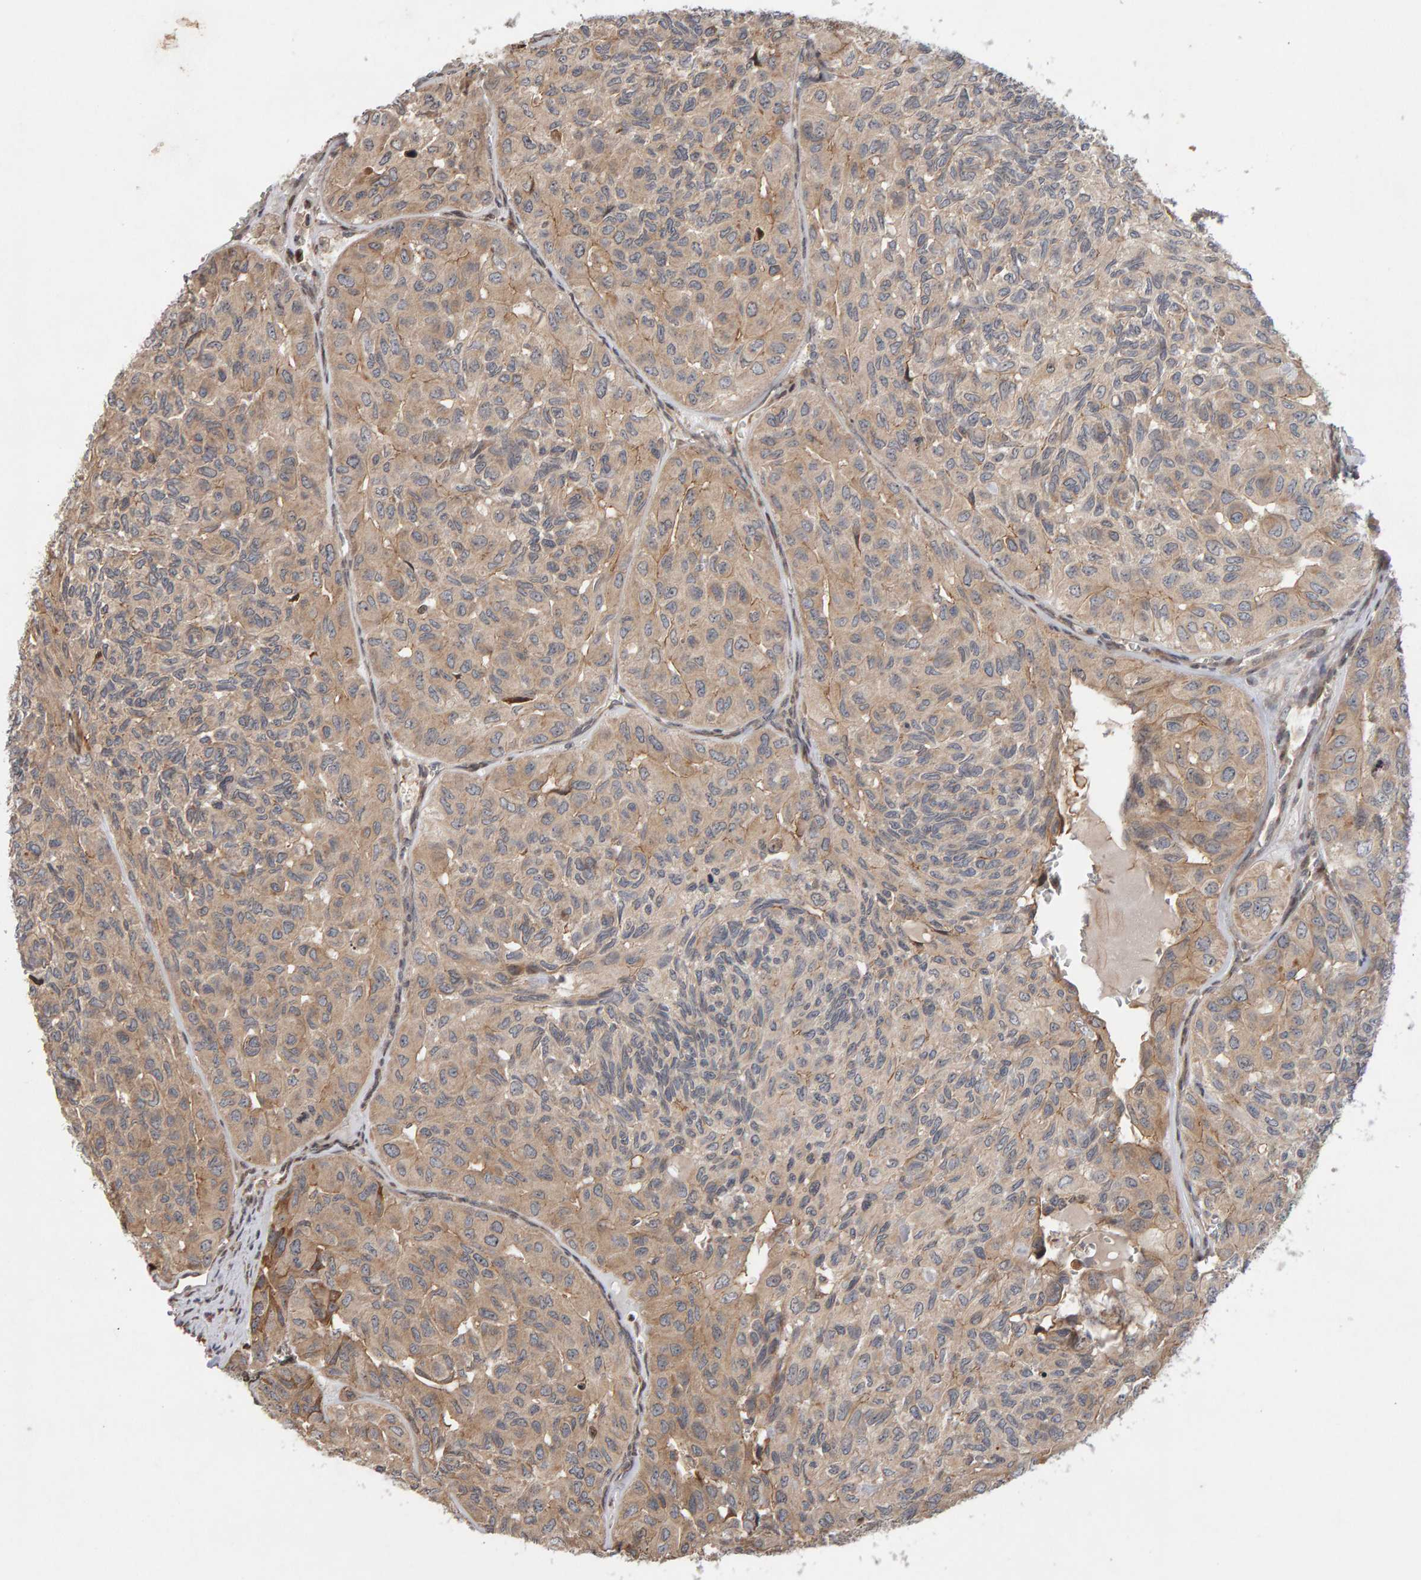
{"staining": {"intensity": "moderate", "quantity": "<25%", "location": "cytoplasmic/membranous"}, "tissue": "head and neck cancer", "cell_type": "Tumor cells", "image_type": "cancer", "snomed": [{"axis": "morphology", "description": "Adenocarcinoma, NOS"}, {"axis": "topography", "description": "Salivary gland, NOS"}, {"axis": "topography", "description": "Head-Neck"}], "caption": "Adenocarcinoma (head and neck) stained with DAB IHC demonstrates low levels of moderate cytoplasmic/membranous staining in about <25% of tumor cells.", "gene": "LZTS1", "patient": {"sex": "female", "age": 76}}